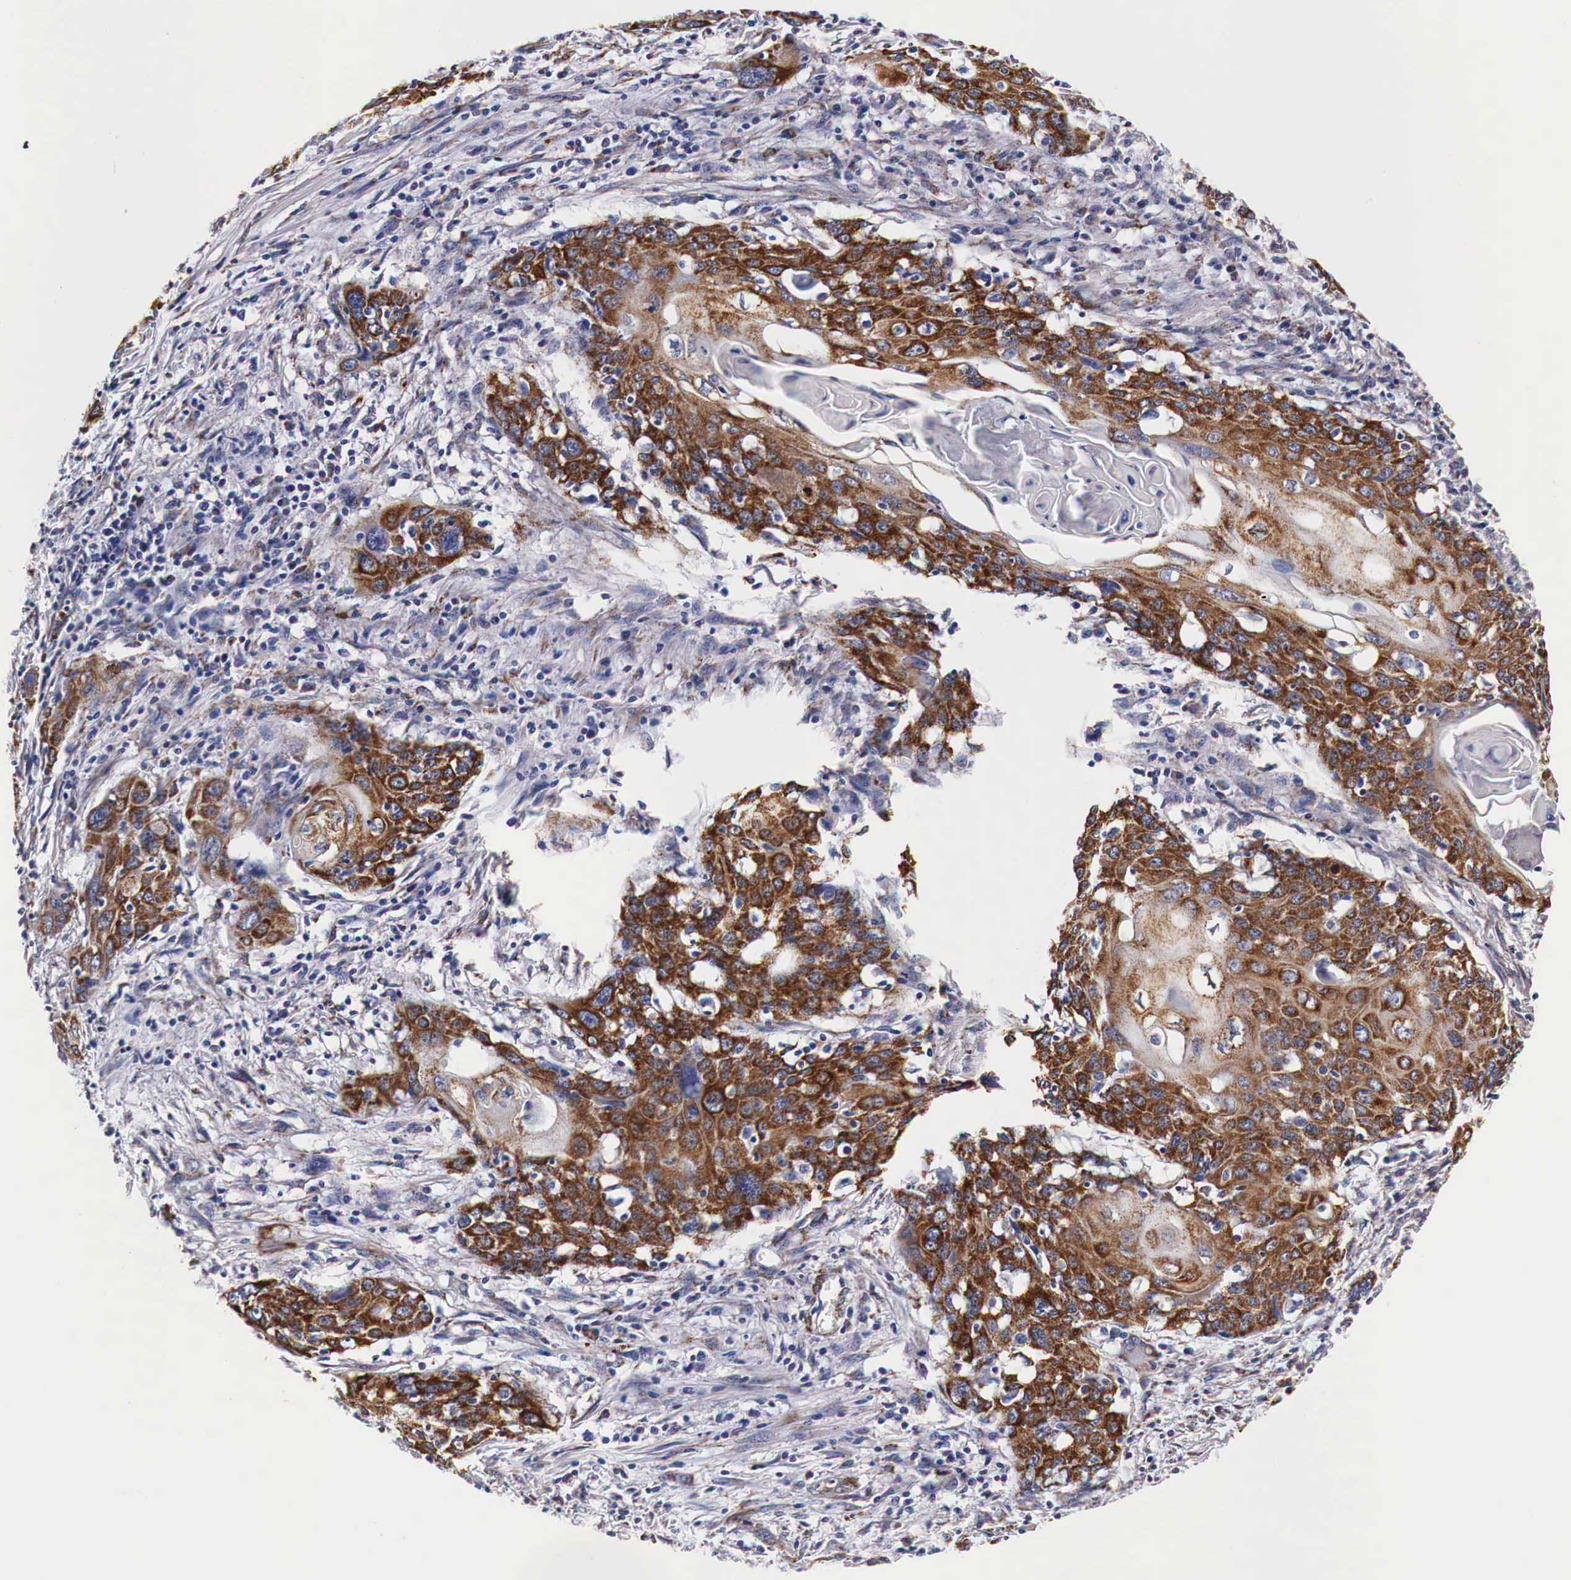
{"staining": {"intensity": "moderate", "quantity": ">75%", "location": "cytoplasmic/membranous"}, "tissue": "cervical cancer", "cell_type": "Tumor cells", "image_type": "cancer", "snomed": [{"axis": "morphology", "description": "Squamous cell carcinoma, NOS"}, {"axis": "topography", "description": "Cervix"}], "caption": "A high-resolution photomicrograph shows immunohistochemistry (IHC) staining of cervical cancer (squamous cell carcinoma), which exhibits moderate cytoplasmic/membranous staining in approximately >75% of tumor cells. (DAB (3,3'-diaminobenzidine) IHC with brightfield microscopy, high magnification).", "gene": "CKAP4", "patient": {"sex": "female", "age": 54}}